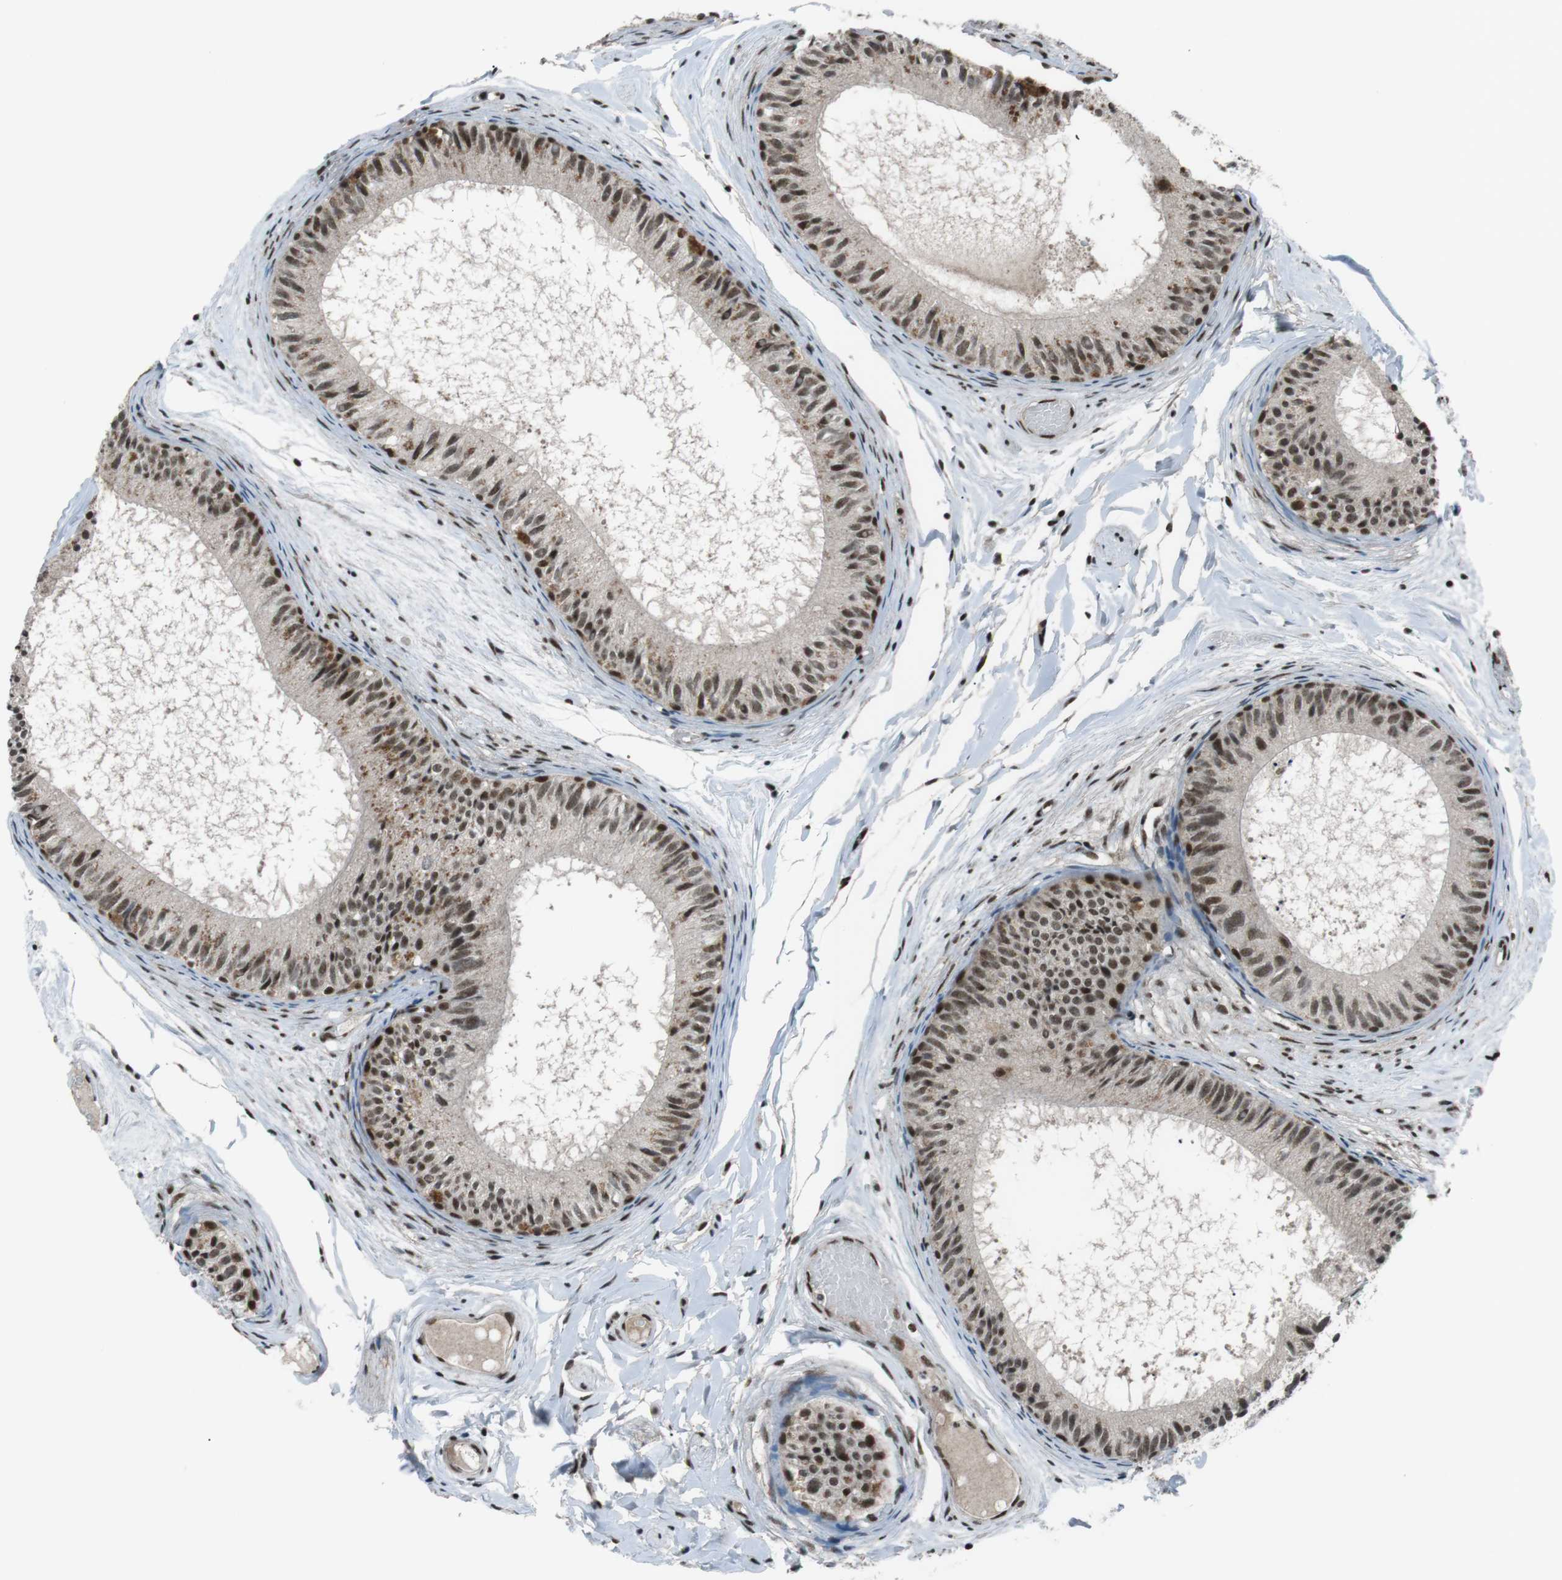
{"staining": {"intensity": "strong", "quantity": ">75%", "location": "nuclear"}, "tissue": "epididymis", "cell_type": "Glandular cells", "image_type": "normal", "snomed": [{"axis": "morphology", "description": "Normal tissue, NOS"}, {"axis": "topography", "description": "Epididymis"}], "caption": "Protein staining of unremarkable epididymis displays strong nuclear staining in about >75% of glandular cells. The protein is shown in brown color, while the nuclei are stained blue.", "gene": "TAF1", "patient": {"sex": "male", "age": 46}}